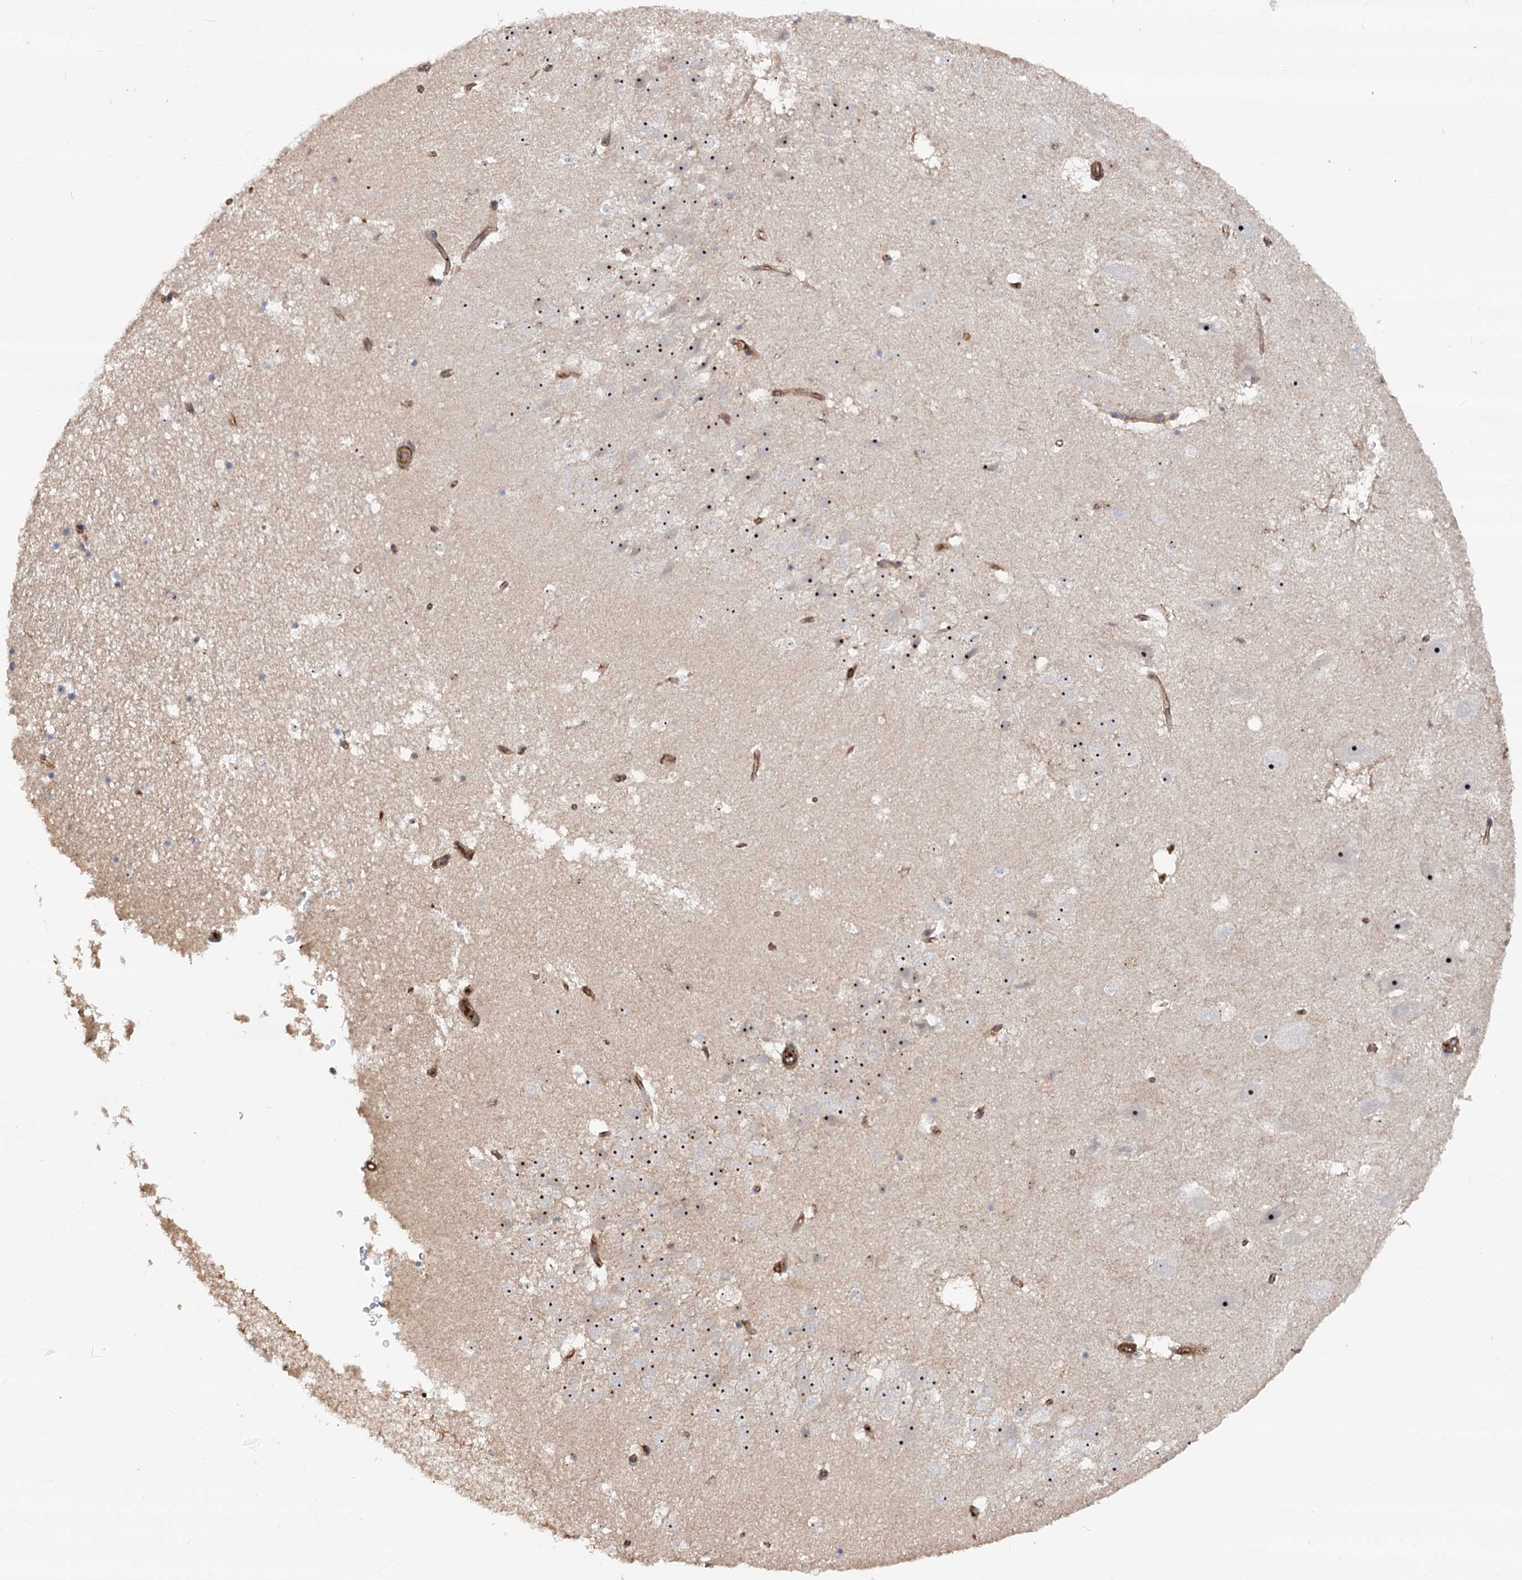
{"staining": {"intensity": "weak", "quantity": "<25%", "location": "cytoplasmic/membranous"}, "tissue": "hippocampus", "cell_type": "Glial cells", "image_type": "normal", "snomed": [{"axis": "morphology", "description": "Normal tissue, NOS"}, {"axis": "topography", "description": "Hippocampus"}], "caption": "Immunohistochemistry (IHC) image of benign hippocampus: human hippocampus stained with DAB (3,3'-diaminobenzidine) displays no significant protein staining in glial cells.", "gene": "WDR36", "patient": {"sex": "female", "age": 52}}